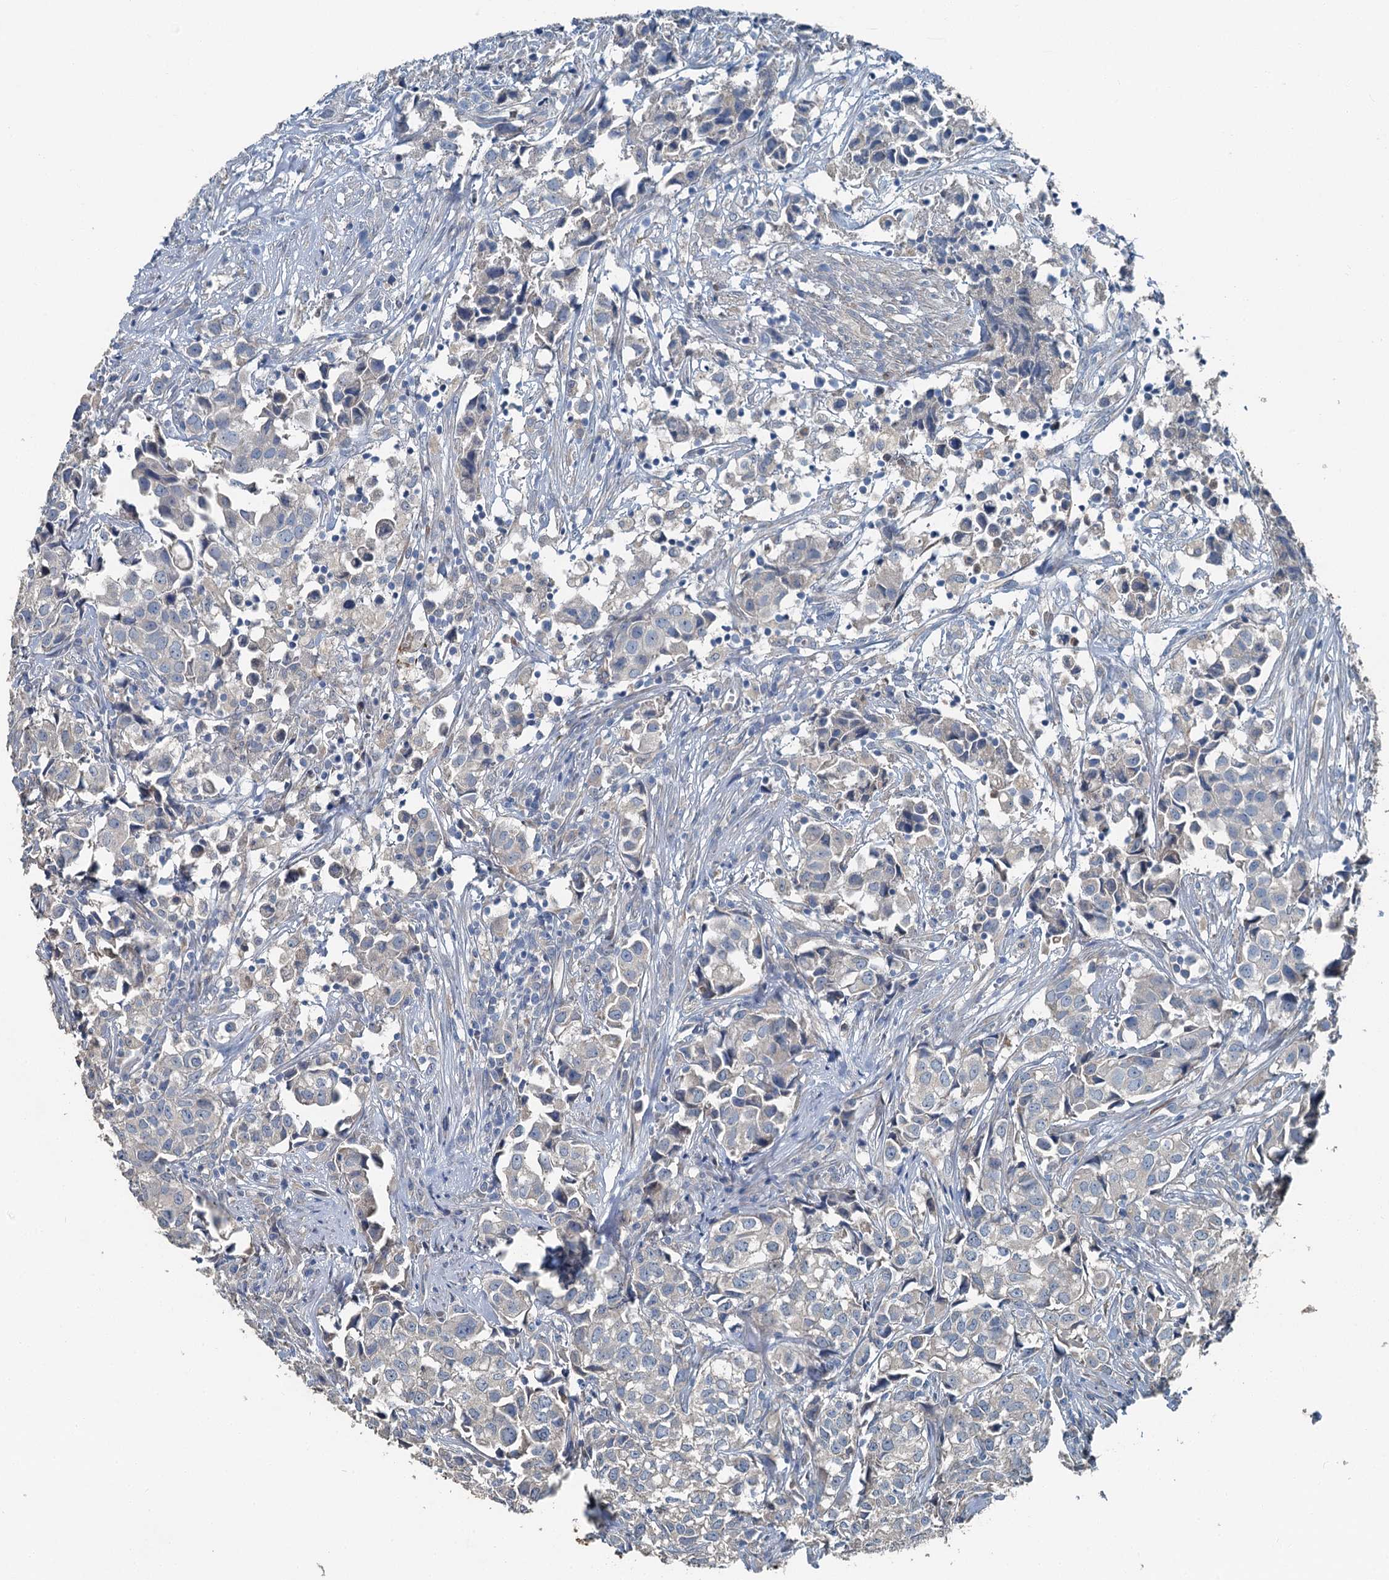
{"staining": {"intensity": "negative", "quantity": "none", "location": "none"}, "tissue": "urothelial cancer", "cell_type": "Tumor cells", "image_type": "cancer", "snomed": [{"axis": "morphology", "description": "Urothelial carcinoma, High grade"}, {"axis": "topography", "description": "Urinary bladder"}], "caption": "DAB immunohistochemical staining of human urothelial cancer exhibits no significant staining in tumor cells.", "gene": "C6orf120", "patient": {"sex": "female", "age": 75}}